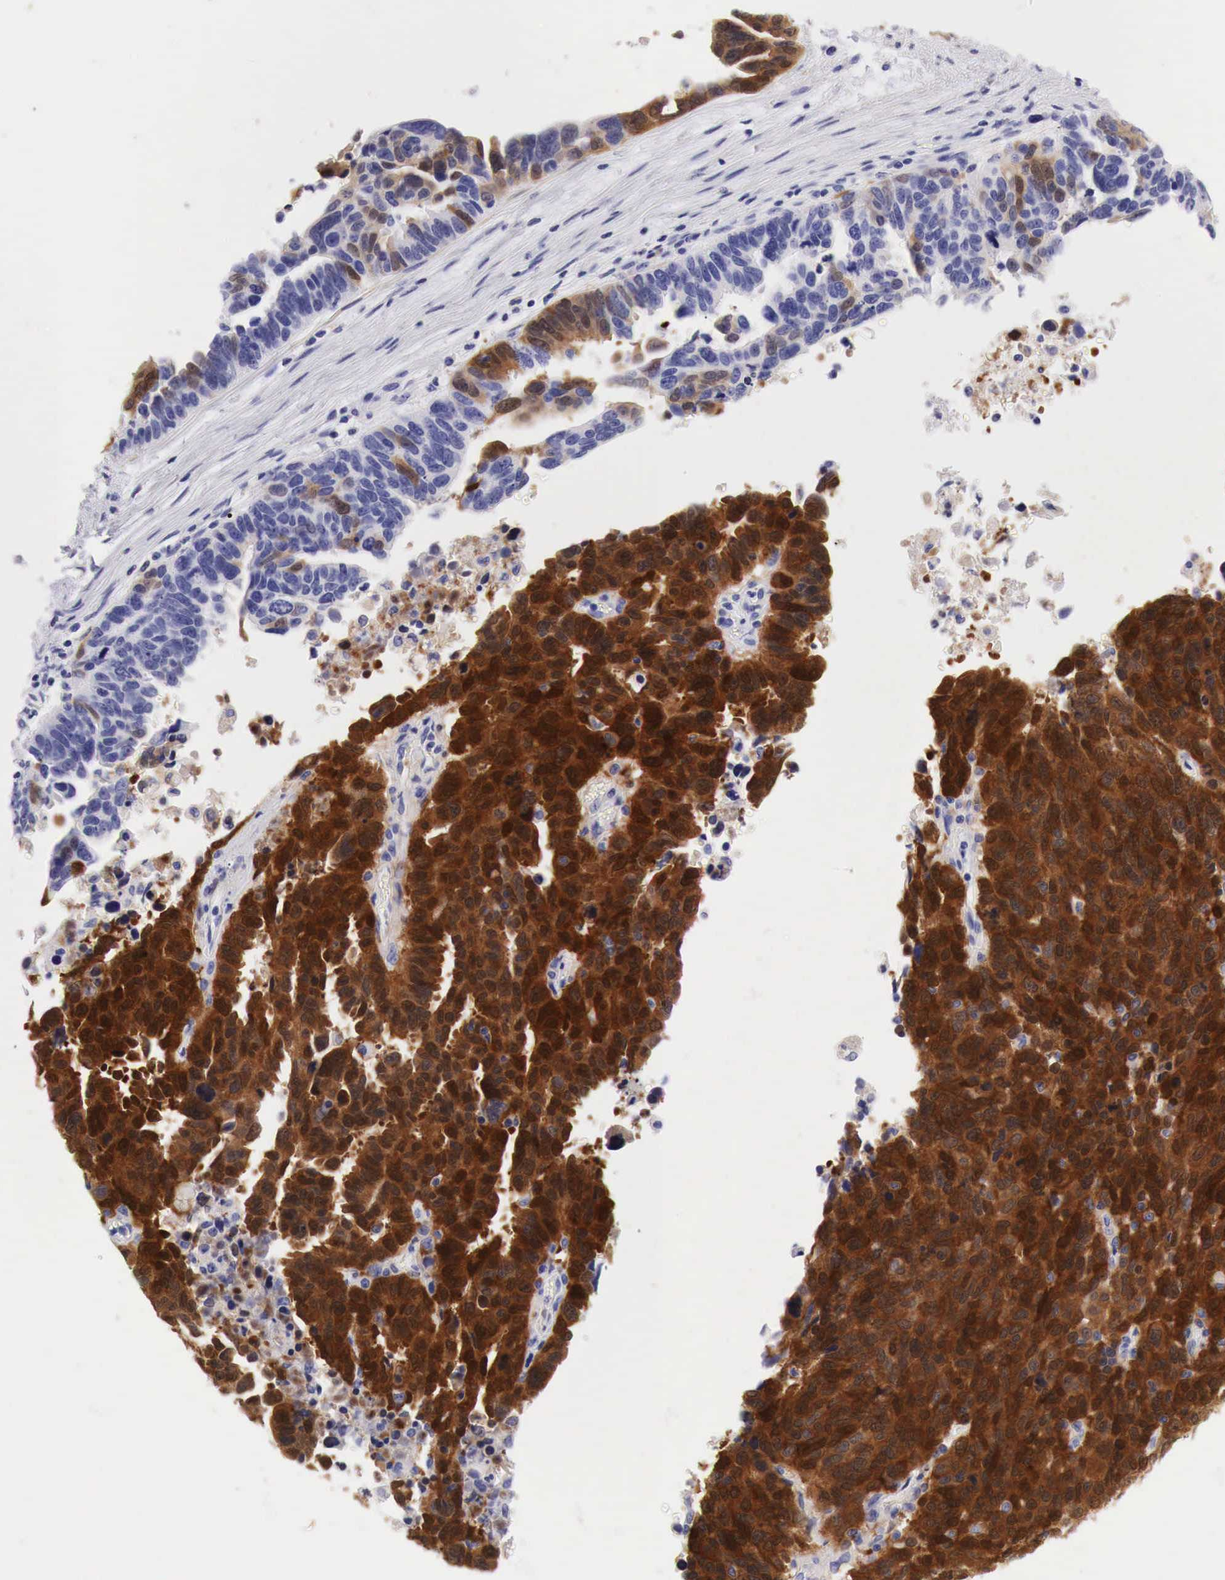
{"staining": {"intensity": "strong", "quantity": ">75%", "location": "cytoplasmic/membranous"}, "tissue": "ovarian cancer", "cell_type": "Tumor cells", "image_type": "cancer", "snomed": [{"axis": "morphology", "description": "Carcinoma, endometroid"}, {"axis": "morphology", "description": "Cystadenocarcinoma, serous, NOS"}, {"axis": "topography", "description": "Ovary"}], "caption": "A brown stain highlights strong cytoplasmic/membranous positivity of a protein in ovarian cancer (serous cystadenocarcinoma) tumor cells.", "gene": "CDKN2A", "patient": {"sex": "female", "age": 45}}